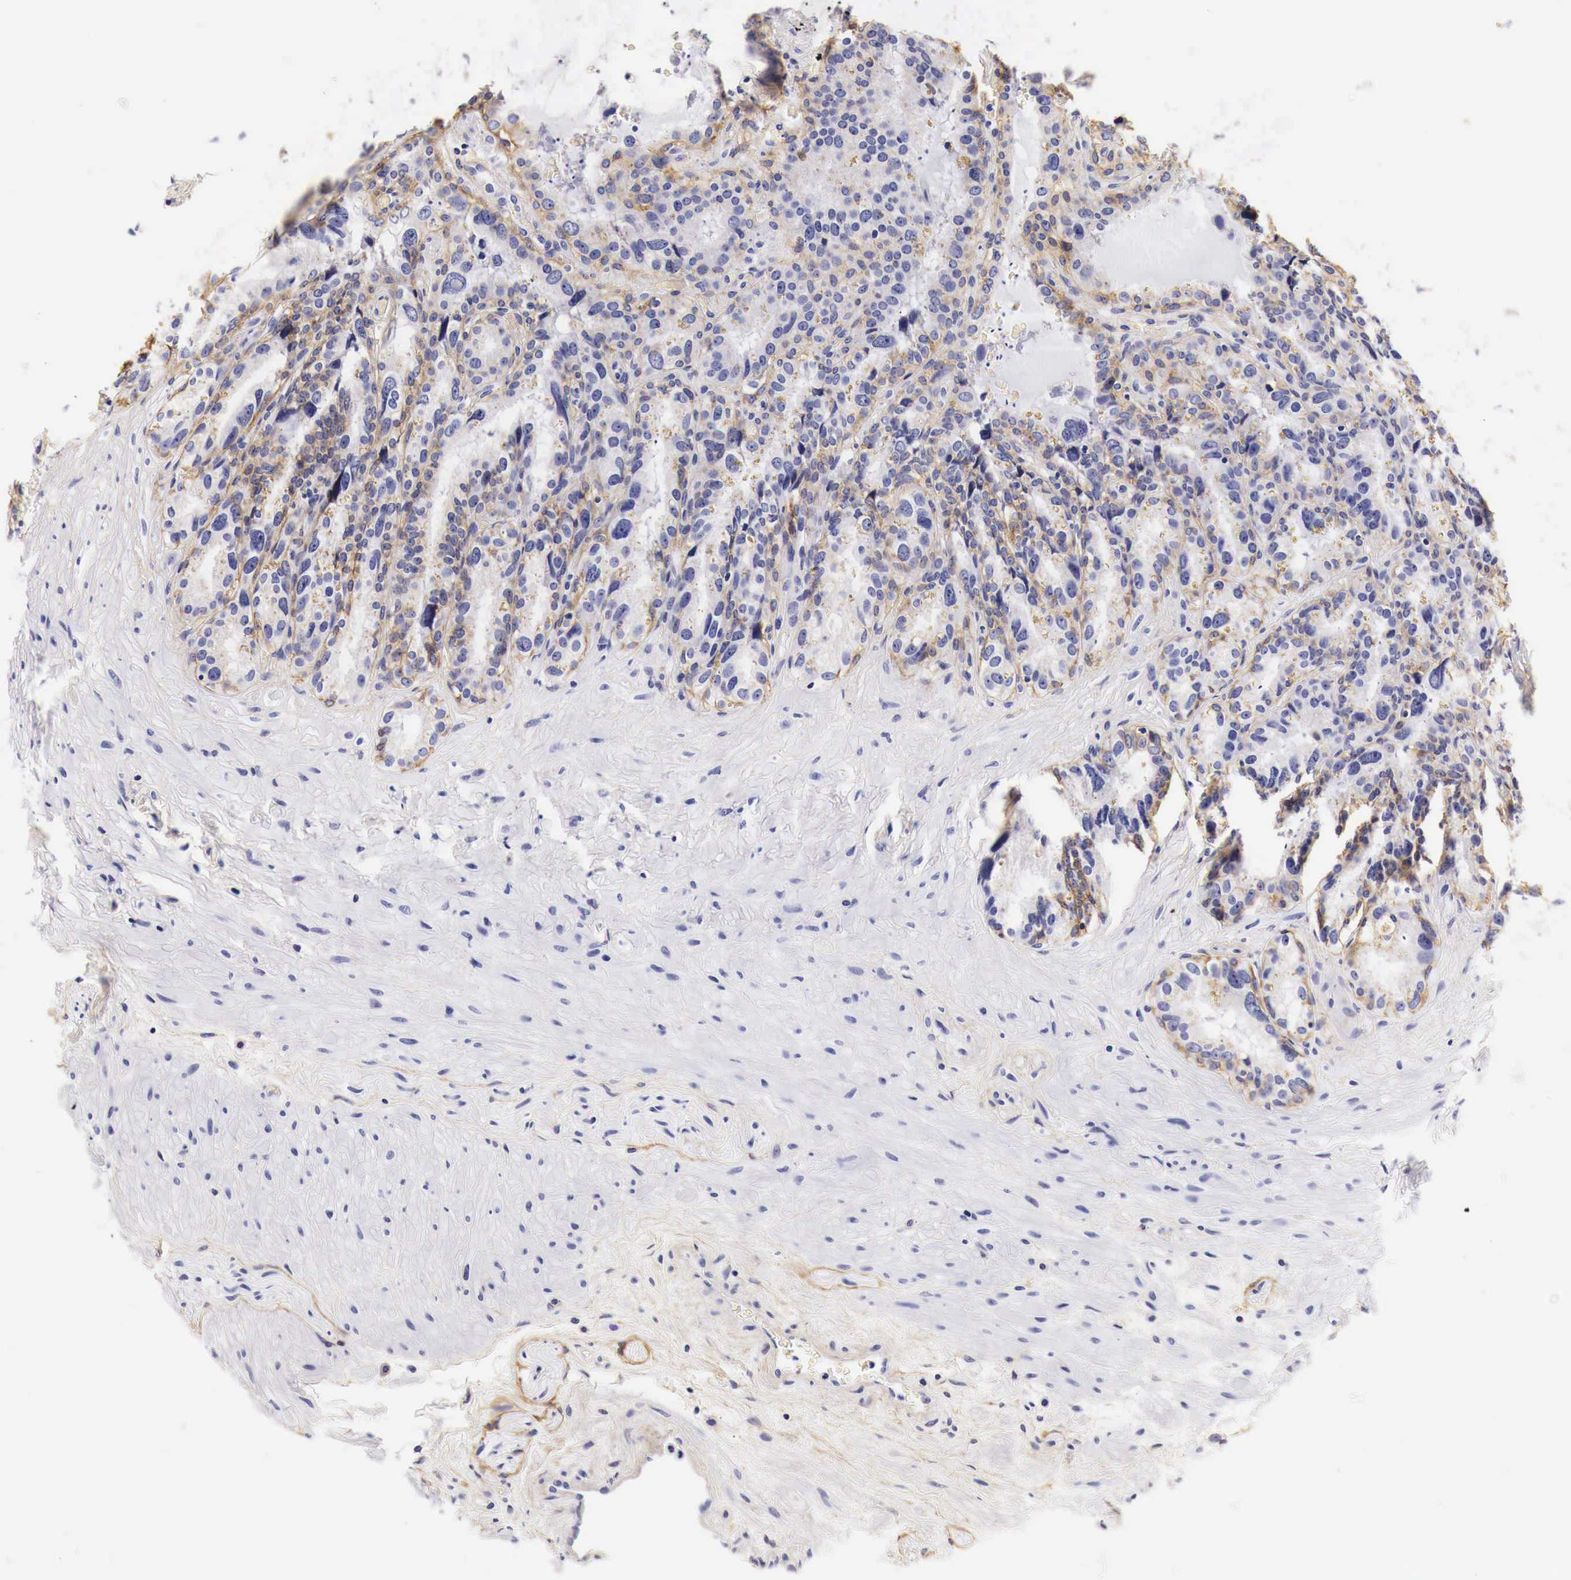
{"staining": {"intensity": "moderate", "quantity": "25%-75%", "location": "cytoplasmic/membranous"}, "tissue": "seminal vesicle", "cell_type": "Glandular cells", "image_type": "normal", "snomed": [{"axis": "morphology", "description": "Normal tissue, NOS"}, {"axis": "topography", "description": "Seminal veicle"}], "caption": "Immunohistochemical staining of normal seminal vesicle demonstrates moderate cytoplasmic/membranous protein positivity in about 25%-75% of glandular cells. (DAB (3,3'-diaminobenzidine) IHC, brown staining for protein, blue staining for nuclei).", "gene": "EGFR", "patient": {"sex": "male", "age": 63}}